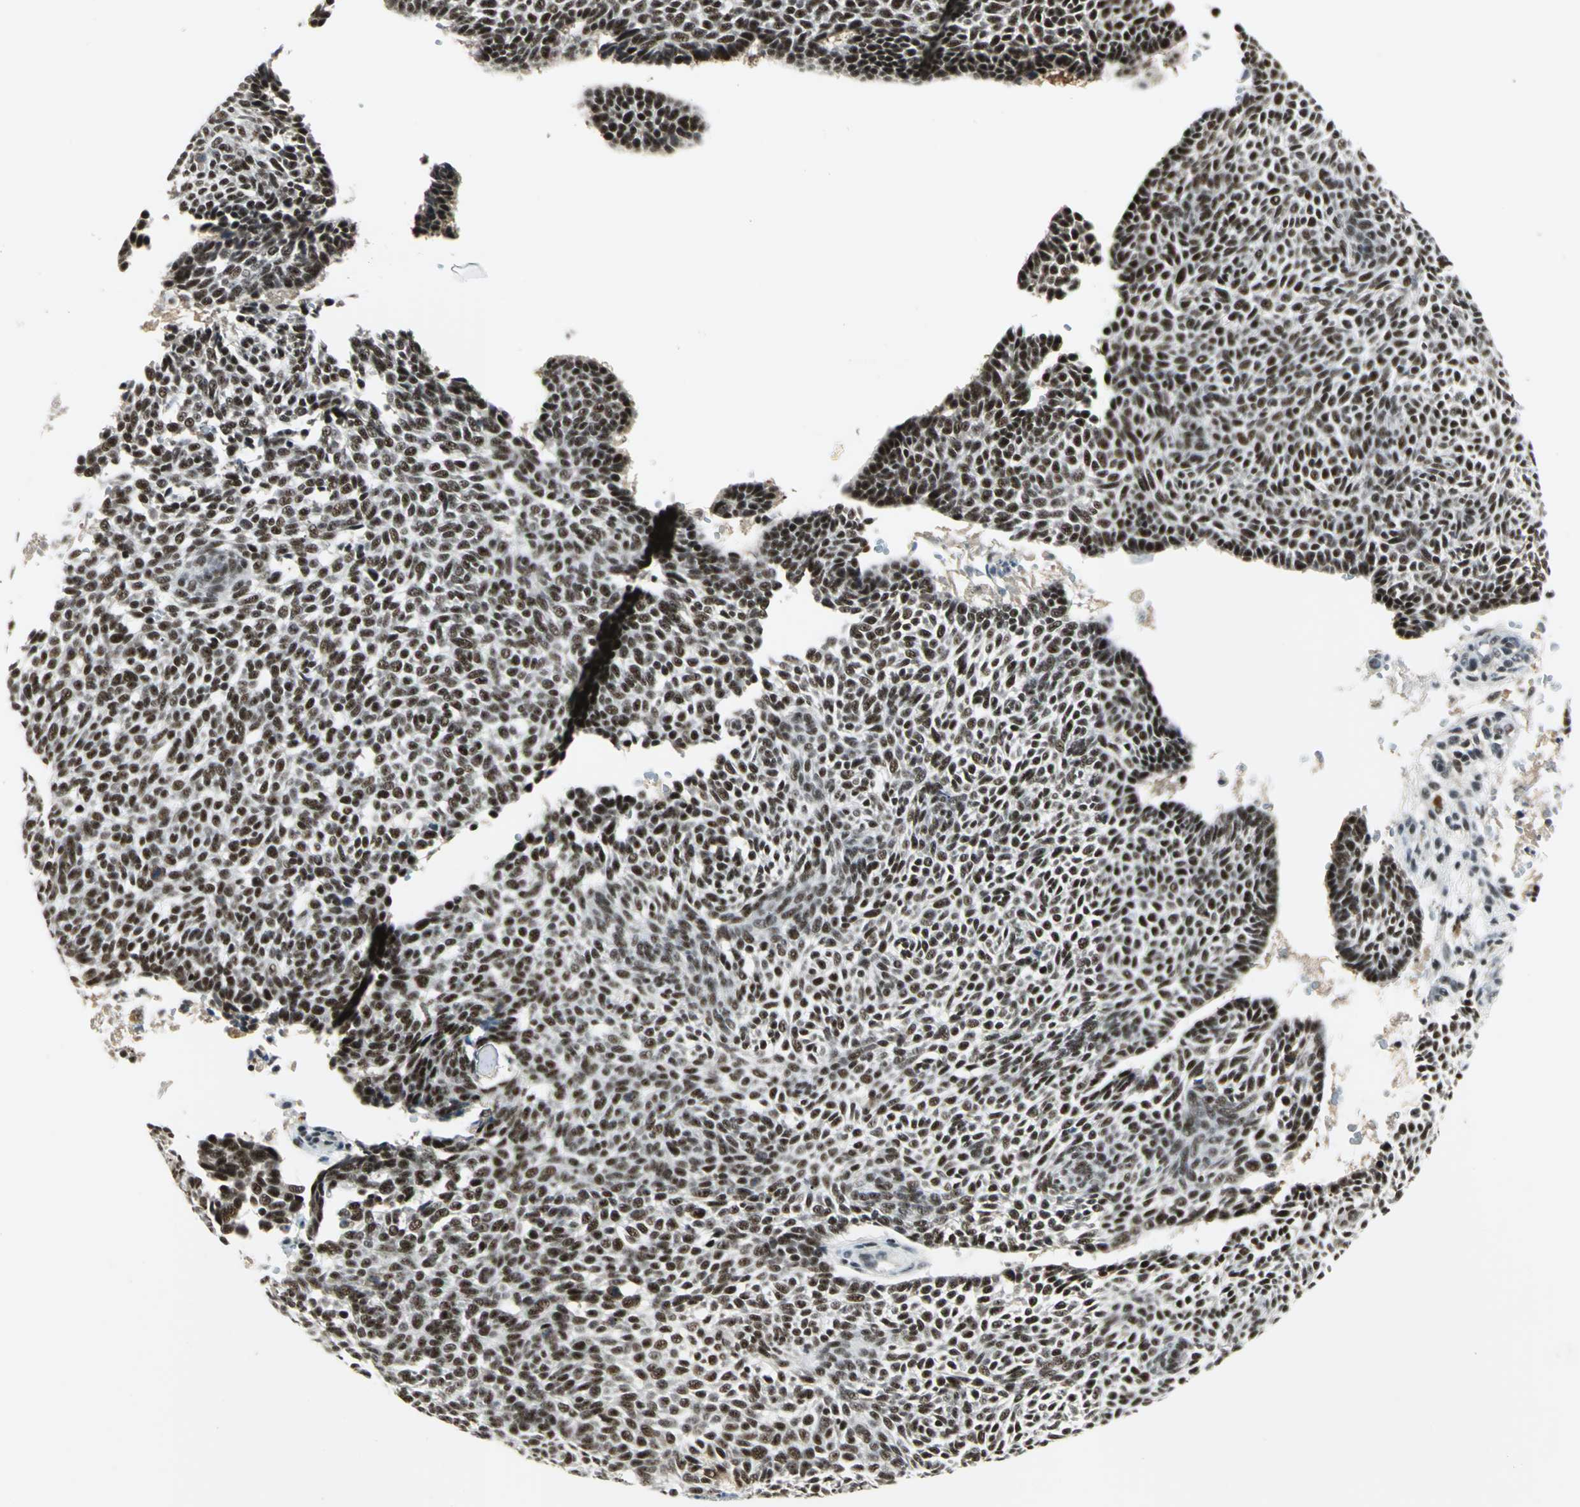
{"staining": {"intensity": "strong", "quantity": ">75%", "location": "nuclear"}, "tissue": "skin cancer", "cell_type": "Tumor cells", "image_type": "cancer", "snomed": [{"axis": "morphology", "description": "Normal tissue, NOS"}, {"axis": "morphology", "description": "Basal cell carcinoma"}, {"axis": "topography", "description": "Skin"}], "caption": "A high amount of strong nuclear positivity is appreciated in about >75% of tumor cells in skin cancer tissue.", "gene": "CCNT1", "patient": {"sex": "male", "age": 87}}